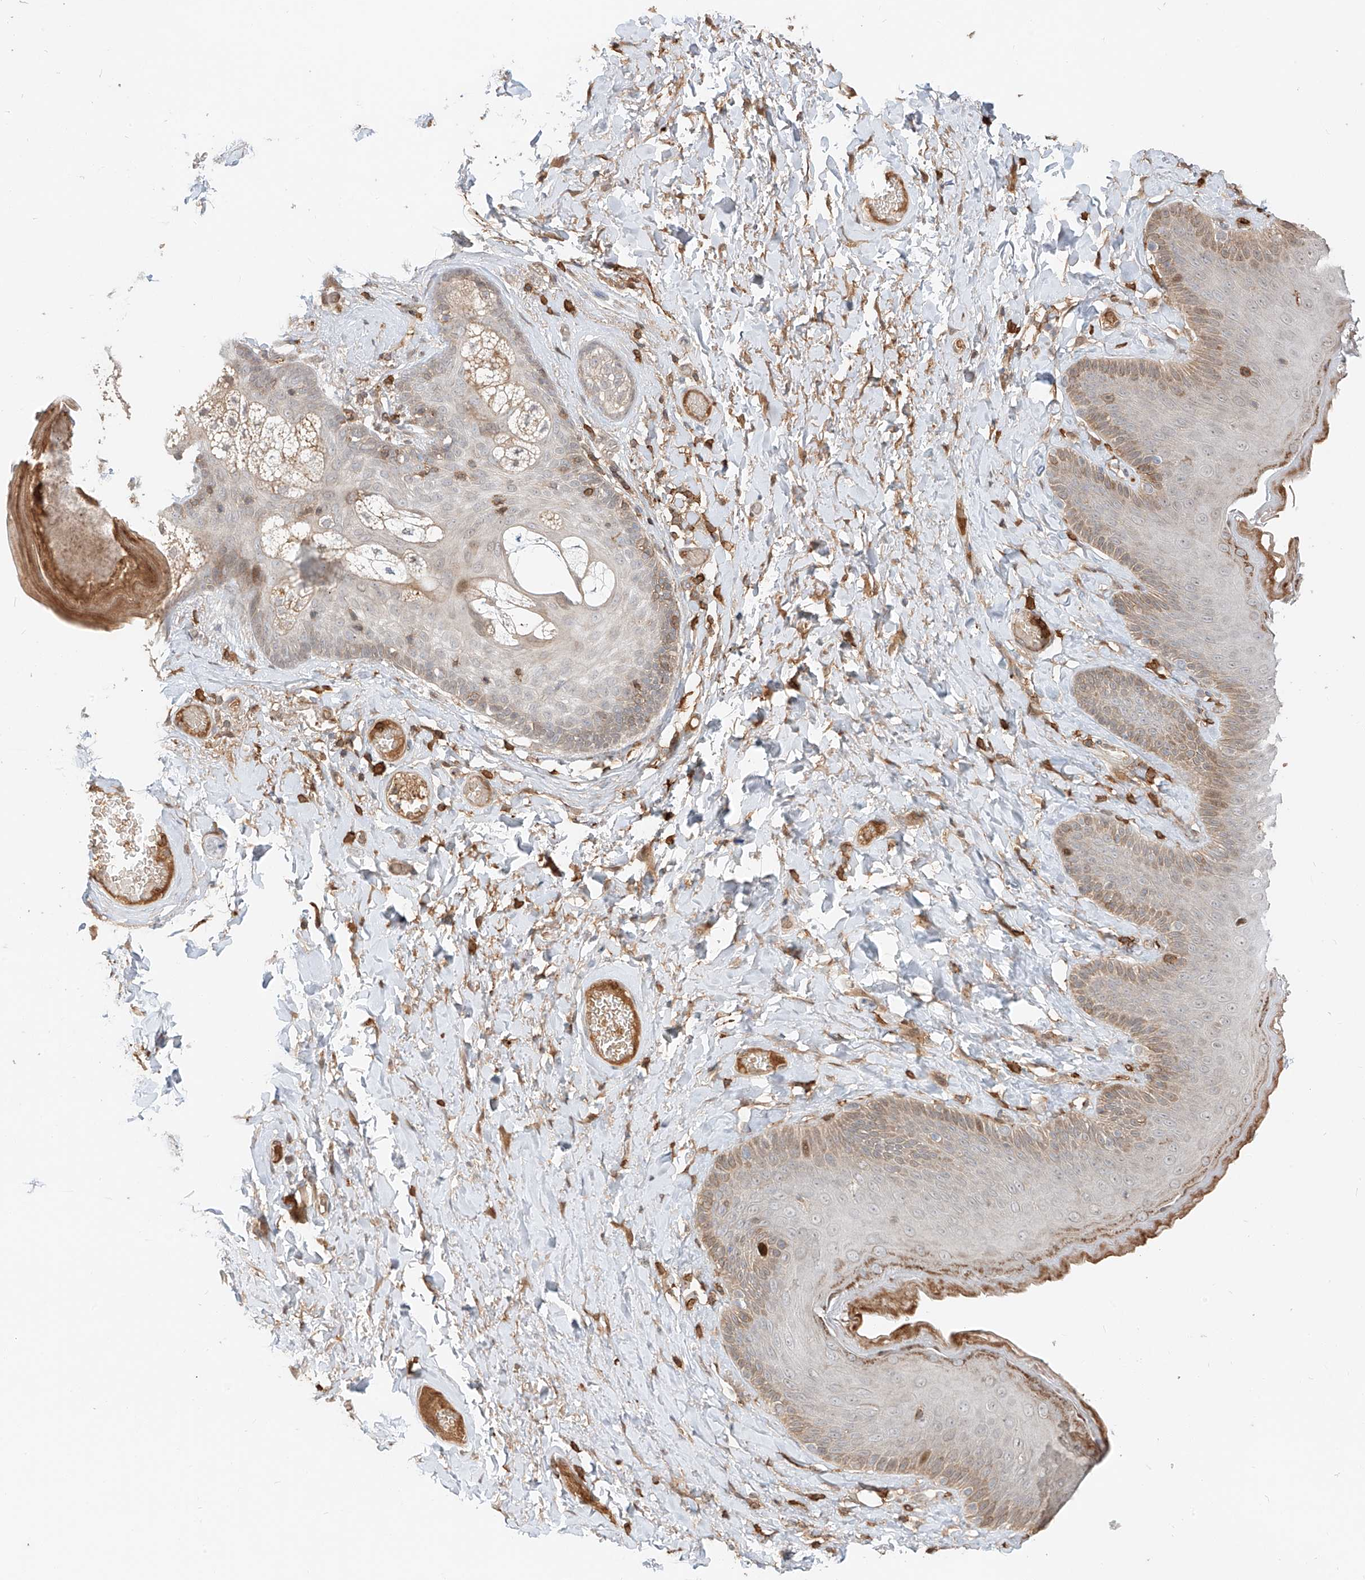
{"staining": {"intensity": "moderate", "quantity": "25%-75%", "location": "cytoplasmic/membranous,nuclear"}, "tissue": "skin", "cell_type": "Epidermal cells", "image_type": "normal", "snomed": [{"axis": "morphology", "description": "Normal tissue, NOS"}, {"axis": "topography", "description": "Anal"}], "caption": "Epidermal cells show moderate cytoplasmic/membranous,nuclear staining in approximately 25%-75% of cells in normal skin.", "gene": "CEP162", "patient": {"sex": "male", "age": 69}}